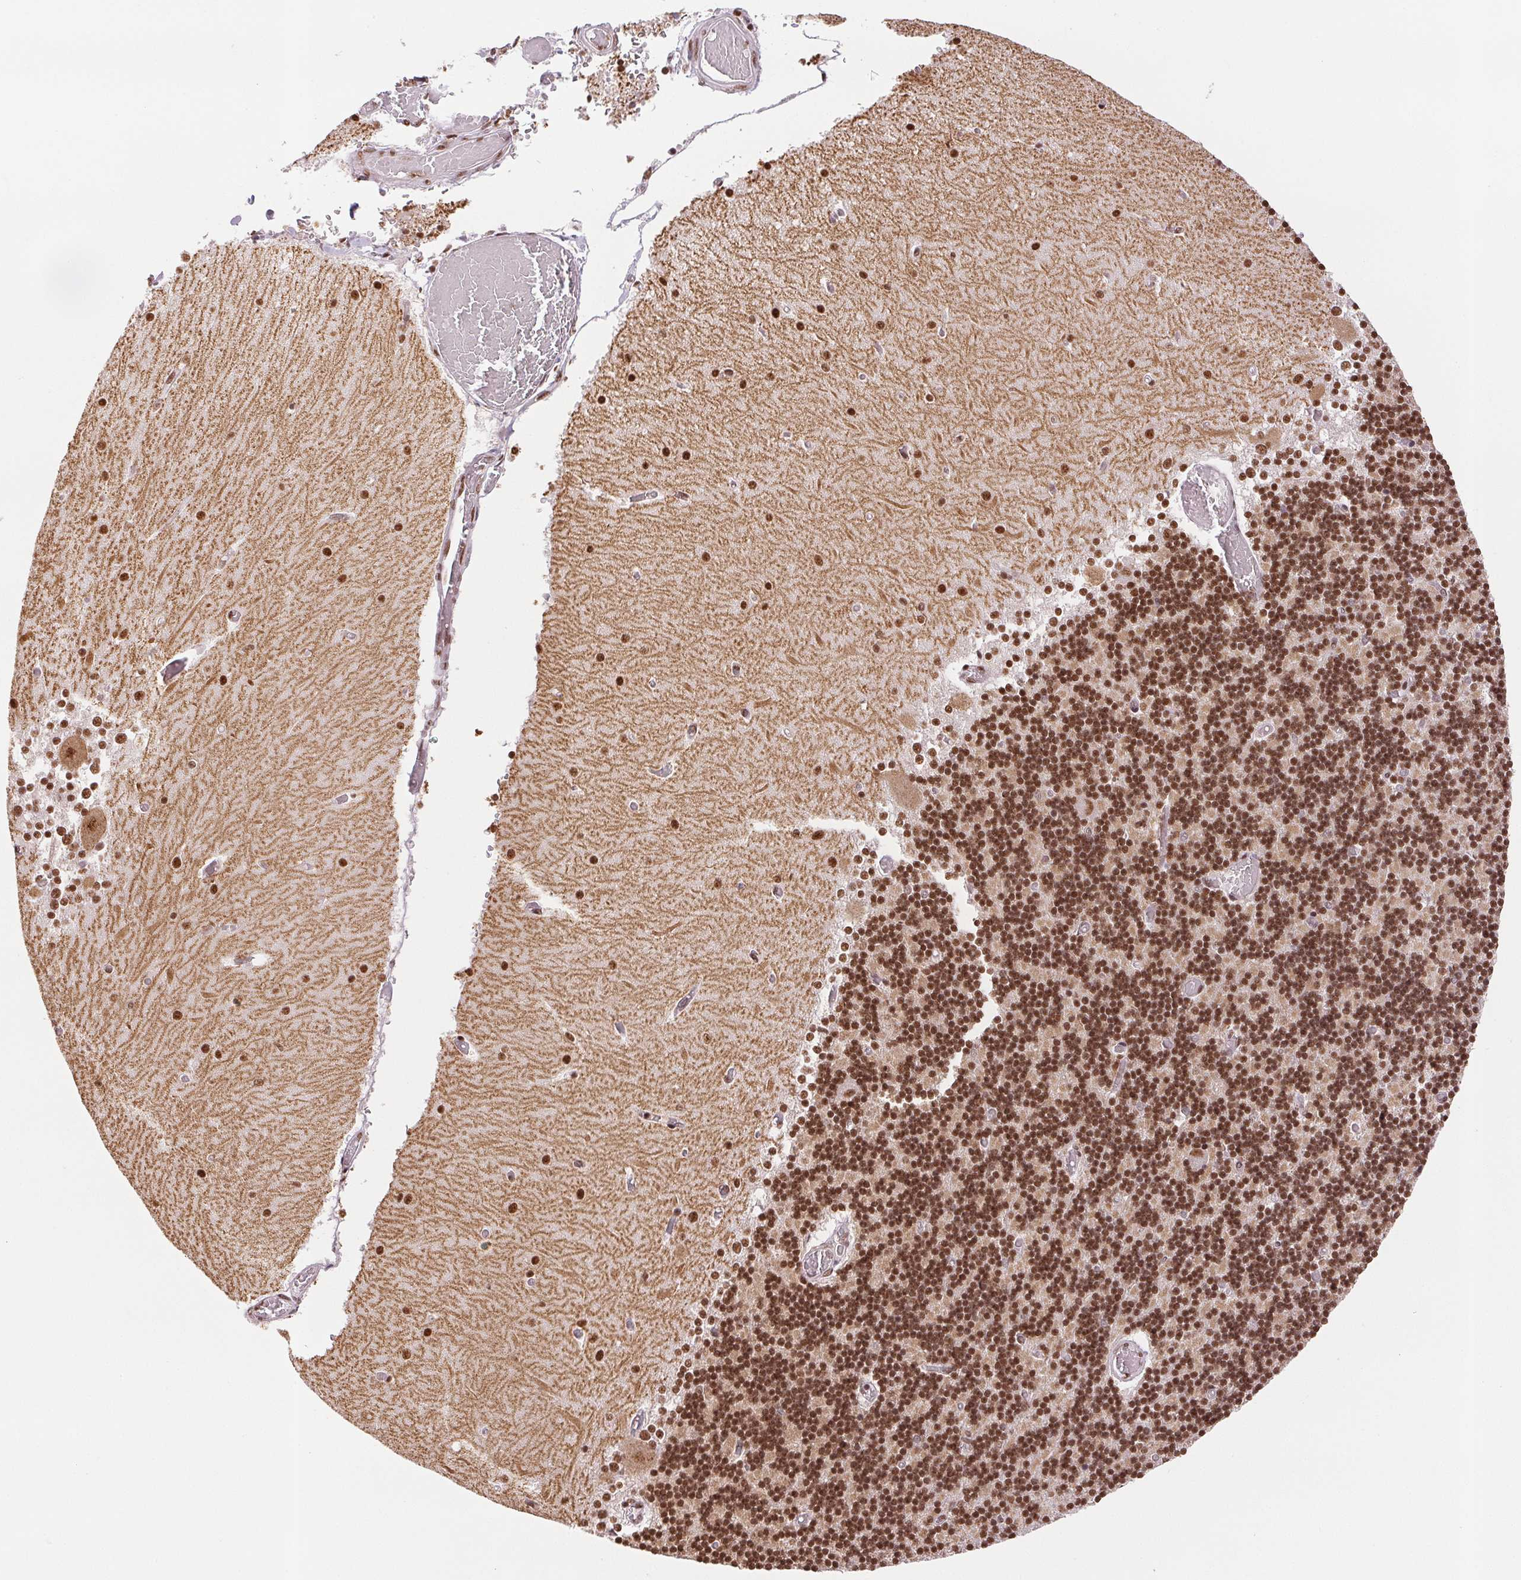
{"staining": {"intensity": "moderate", "quantity": ">75%", "location": "nuclear"}, "tissue": "cerebellum", "cell_type": "Cells in granular layer", "image_type": "normal", "snomed": [{"axis": "morphology", "description": "Normal tissue, NOS"}, {"axis": "topography", "description": "Cerebellum"}], "caption": "Protein expression by immunohistochemistry shows moderate nuclear staining in about >75% of cells in granular layer in unremarkable cerebellum.", "gene": "IK", "patient": {"sex": "female", "age": 28}}